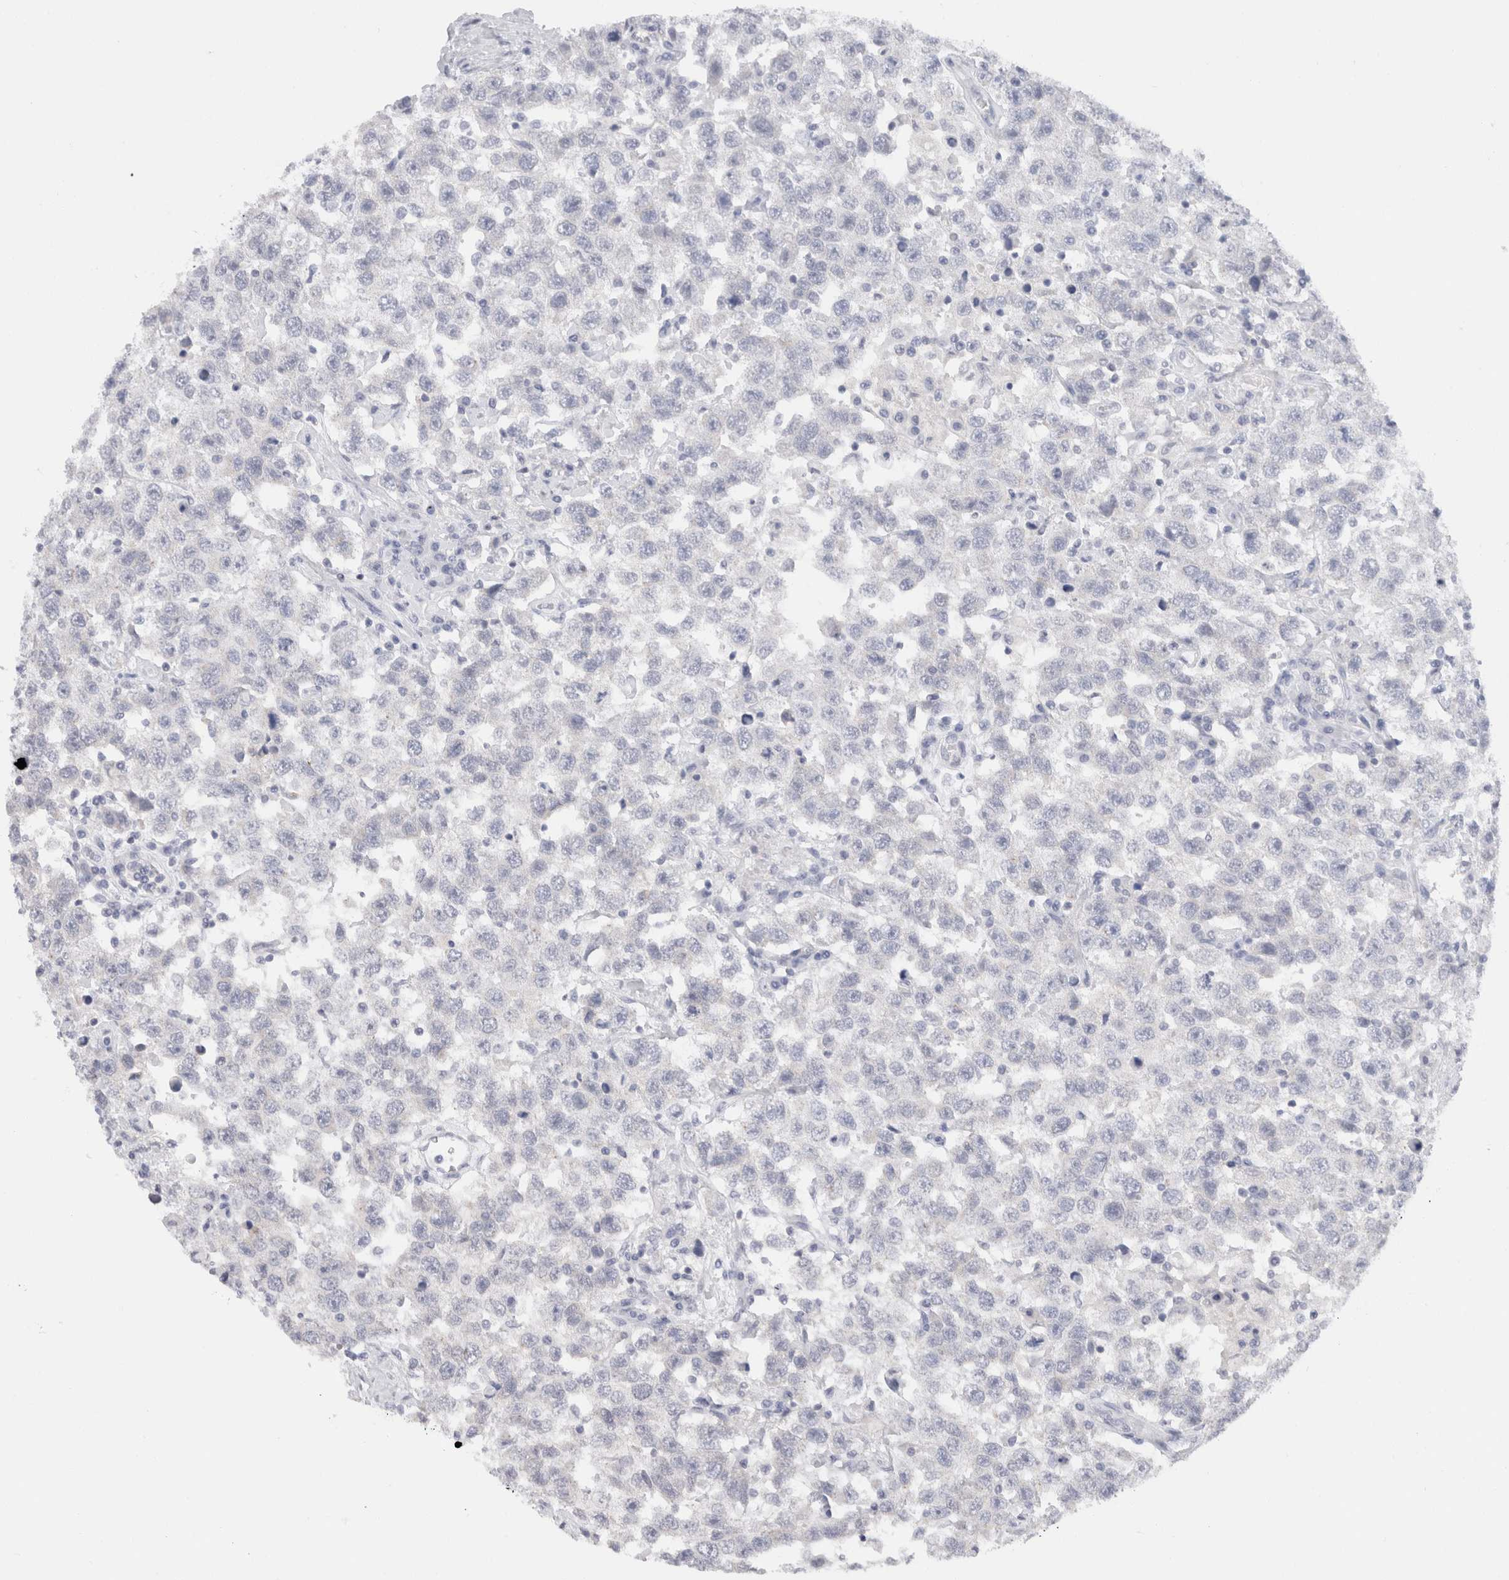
{"staining": {"intensity": "negative", "quantity": "none", "location": "none"}, "tissue": "testis cancer", "cell_type": "Tumor cells", "image_type": "cancer", "snomed": [{"axis": "morphology", "description": "Seminoma, NOS"}, {"axis": "topography", "description": "Testis"}], "caption": "Micrograph shows no protein positivity in tumor cells of testis cancer (seminoma) tissue.", "gene": "C9orf50", "patient": {"sex": "male", "age": 41}}